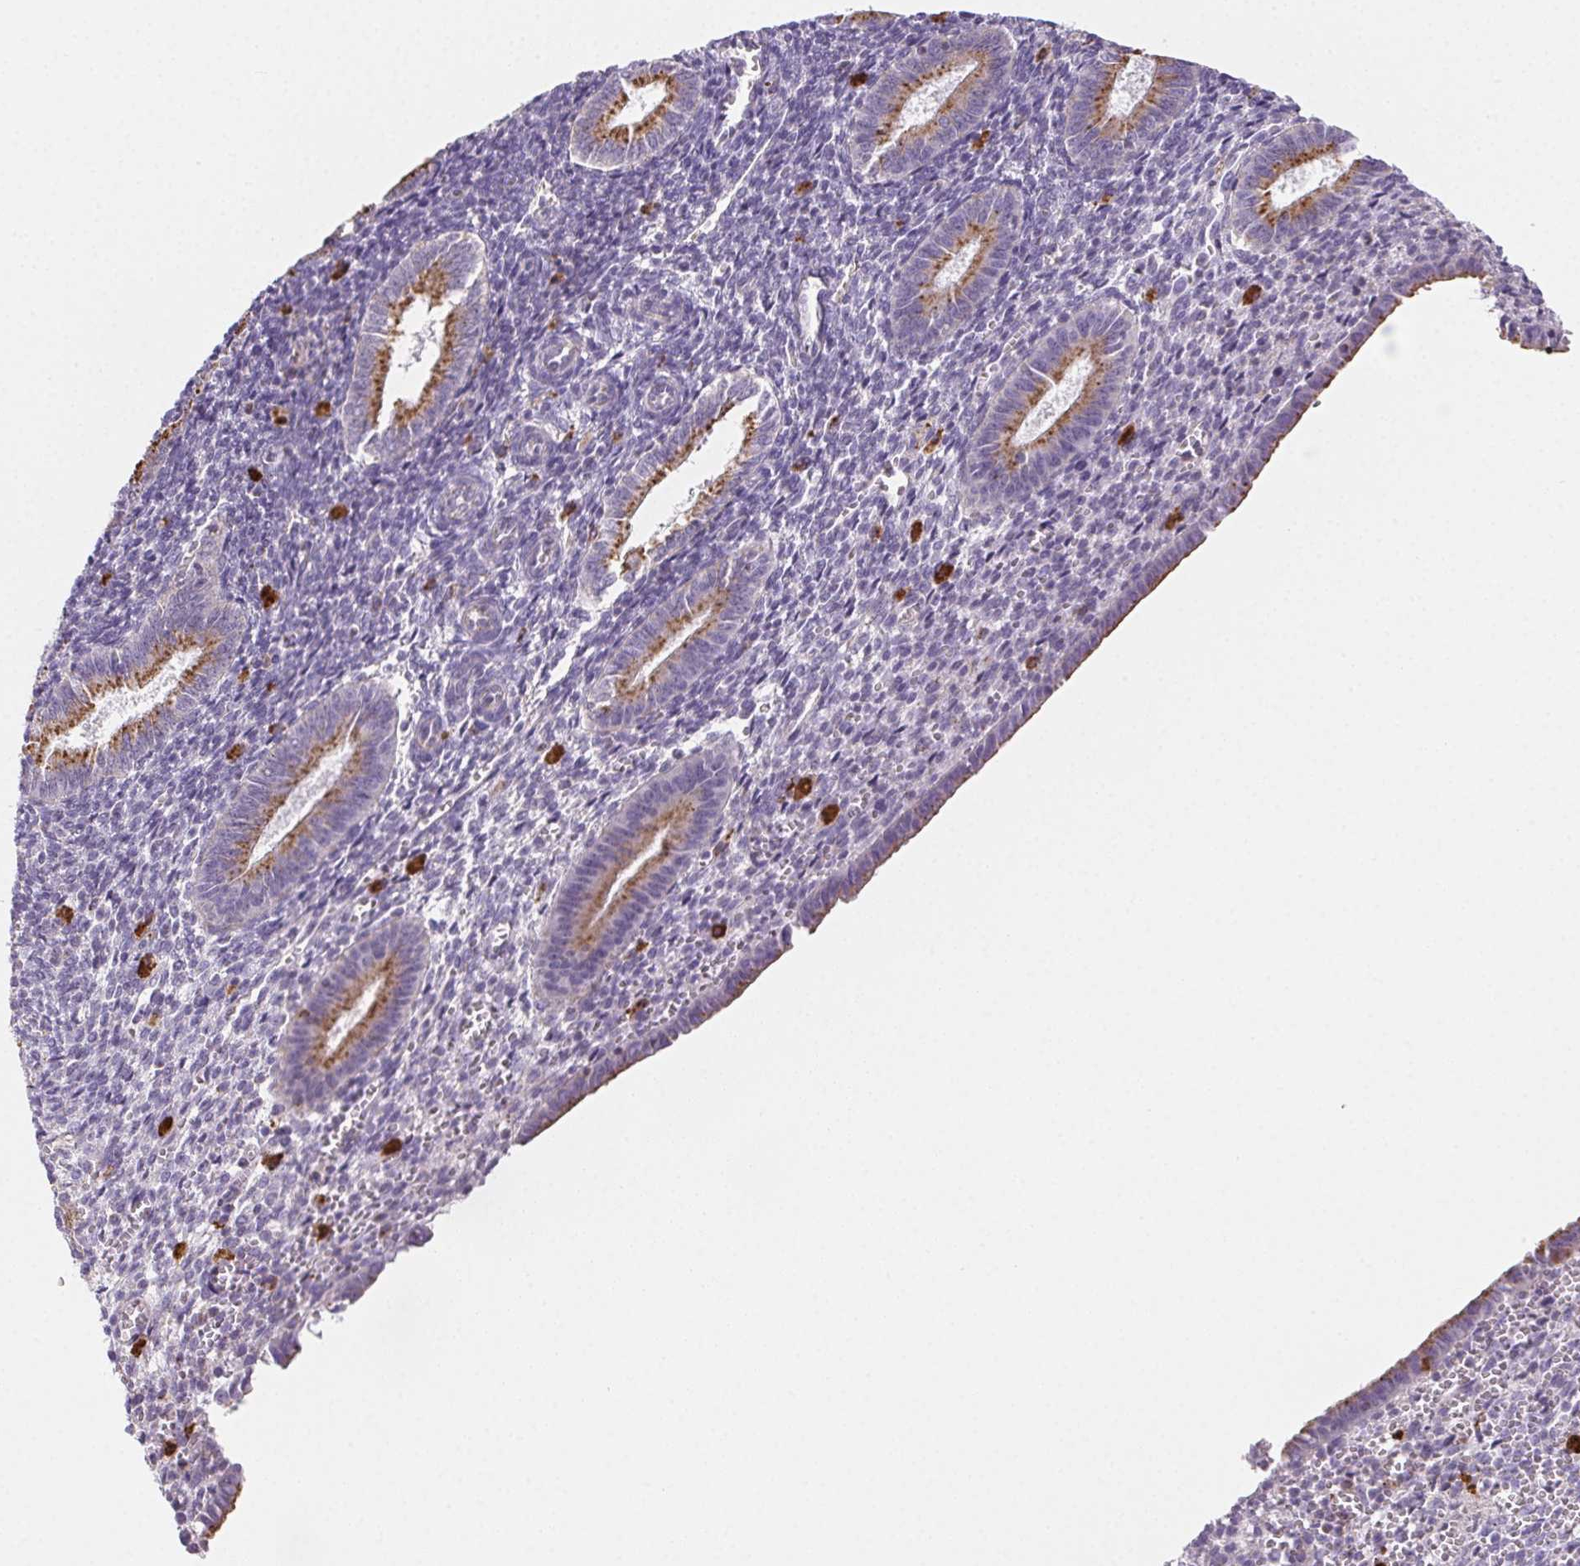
{"staining": {"intensity": "negative", "quantity": "none", "location": "none"}, "tissue": "endometrium", "cell_type": "Cells in endometrial stroma", "image_type": "normal", "snomed": [{"axis": "morphology", "description": "Normal tissue, NOS"}, {"axis": "topography", "description": "Endometrium"}], "caption": "Cells in endometrial stroma show no significant protein positivity in unremarkable endometrium. (DAB (3,3'-diaminobenzidine) immunohistochemistry, high magnification).", "gene": "LIPA", "patient": {"sex": "female", "age": 25}}